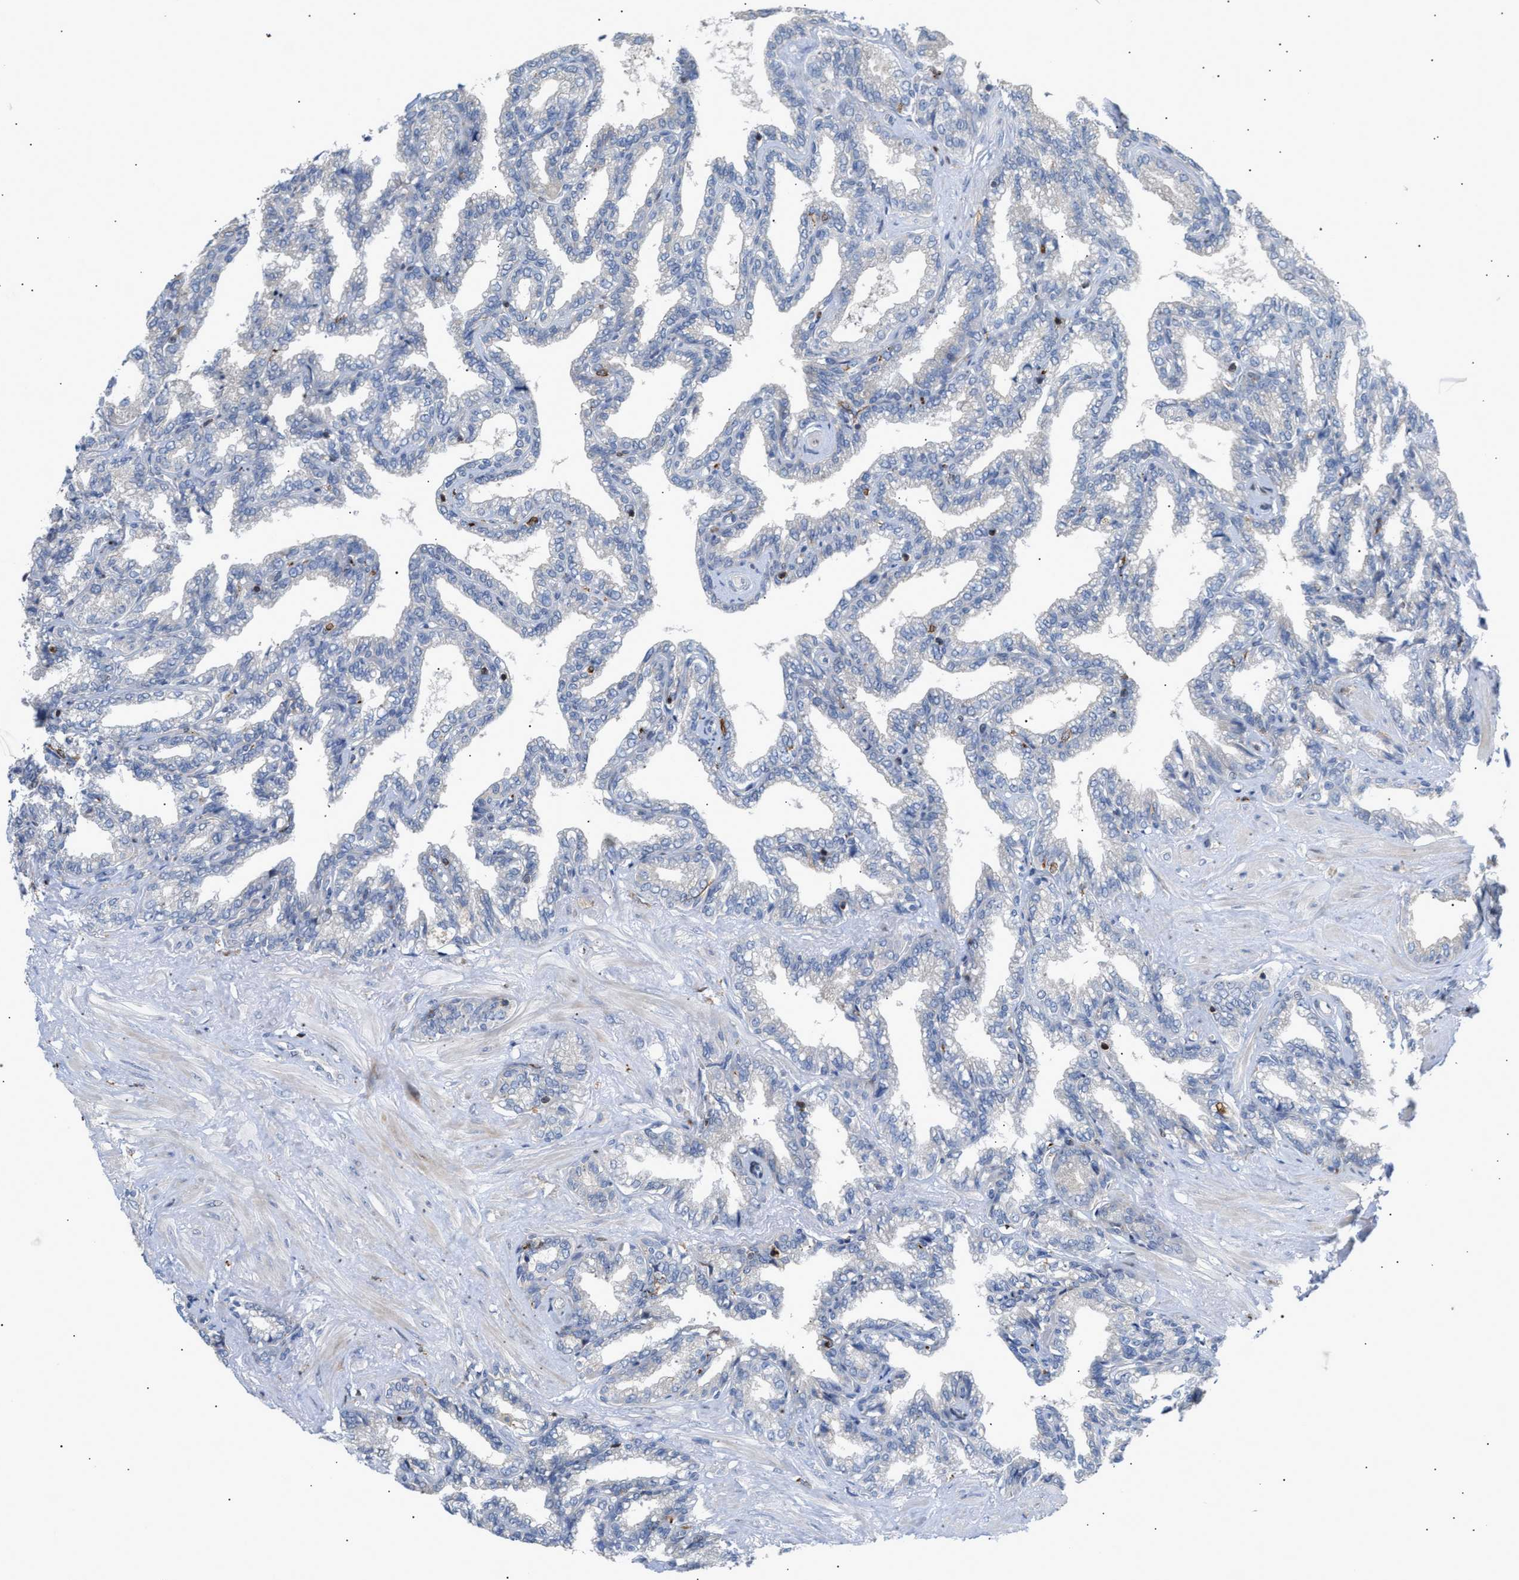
{"staining": {"intensity": "moderate", "quantity": "<25%", "location": "cytoplasmic/membranous"}, "tissue": "seminal vesicle", "cell_type": "Glandular cells", "image_type": "normal", "snomed": [{"axis": "morphology", "description": "Normal tissue, NOS"}, {"axis": "topography", "description": "Seminal veicle"}], "caption": "Immunohistochemical staining of unremarkable seminal vesicle exhibits low levels of moderate cytoplasmic/membranous expression in about <25% of glandular cells. The staining was performed using DAB, with brown indicating positive protein expression. Nuclei are stained blue with hematoxylin.", "gene": "ATP9A", "patient": {"sex": "male", "age": 46}}